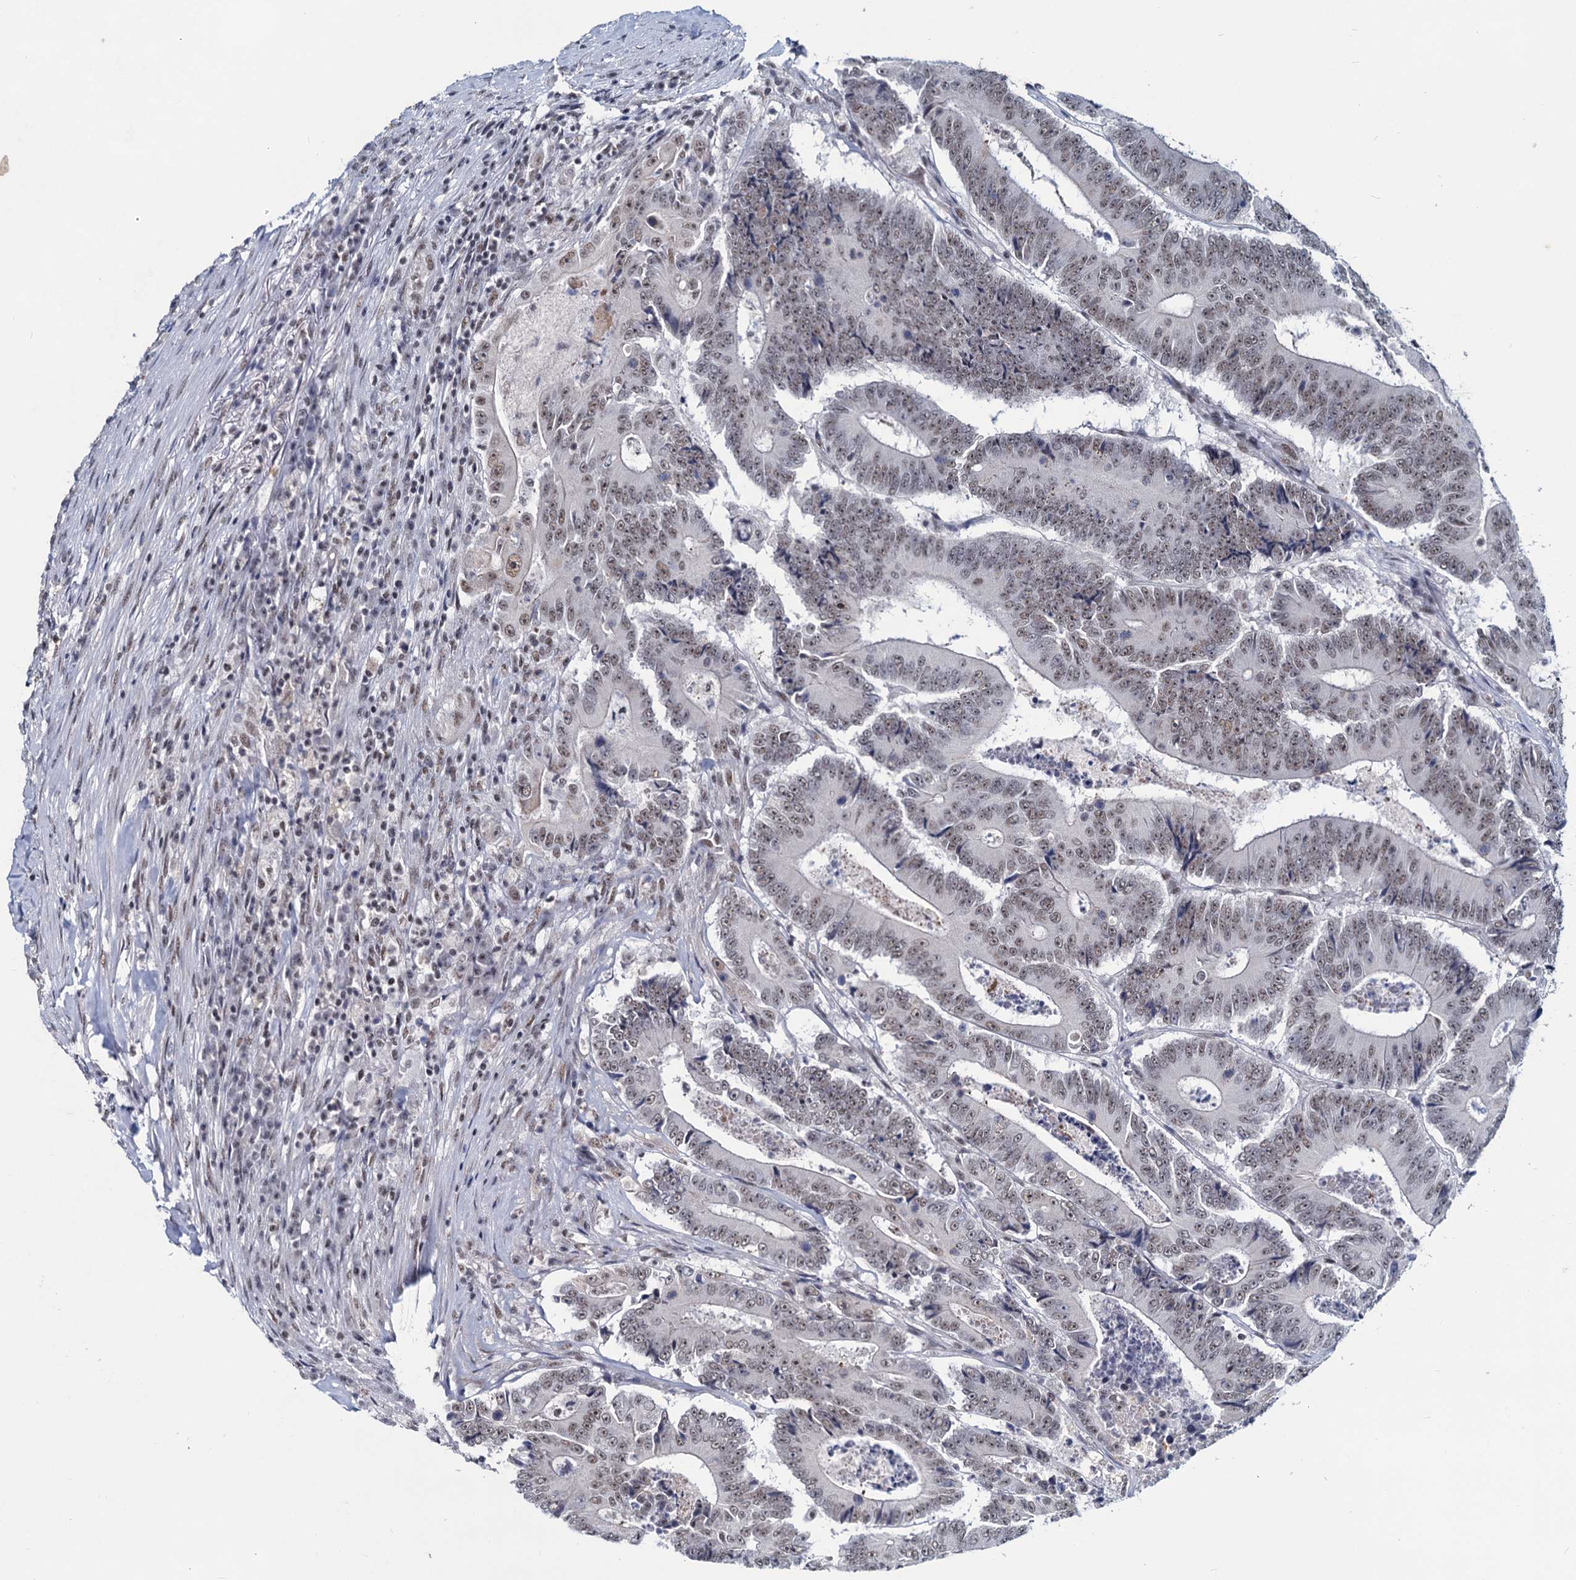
{"staining": {"intensity": "weak", "quantity": ">75%", "location": "nuclear"}, "tissue": "colorectal cancer", "cell_type": "Tumor cells", "image_type": "cancer", "snomed": [{"axis": "morphology", "description": "Adenocarcinoma, NOS"}, {"axis": "topography", "description": "Colon"}], "caption": "A micrograph of human colorectal cancer stained for a protein reveals weak nuclear brown staining in tumor cells.", "gene": "METTL14", "patient": {"sex": "male", "age": 83}}